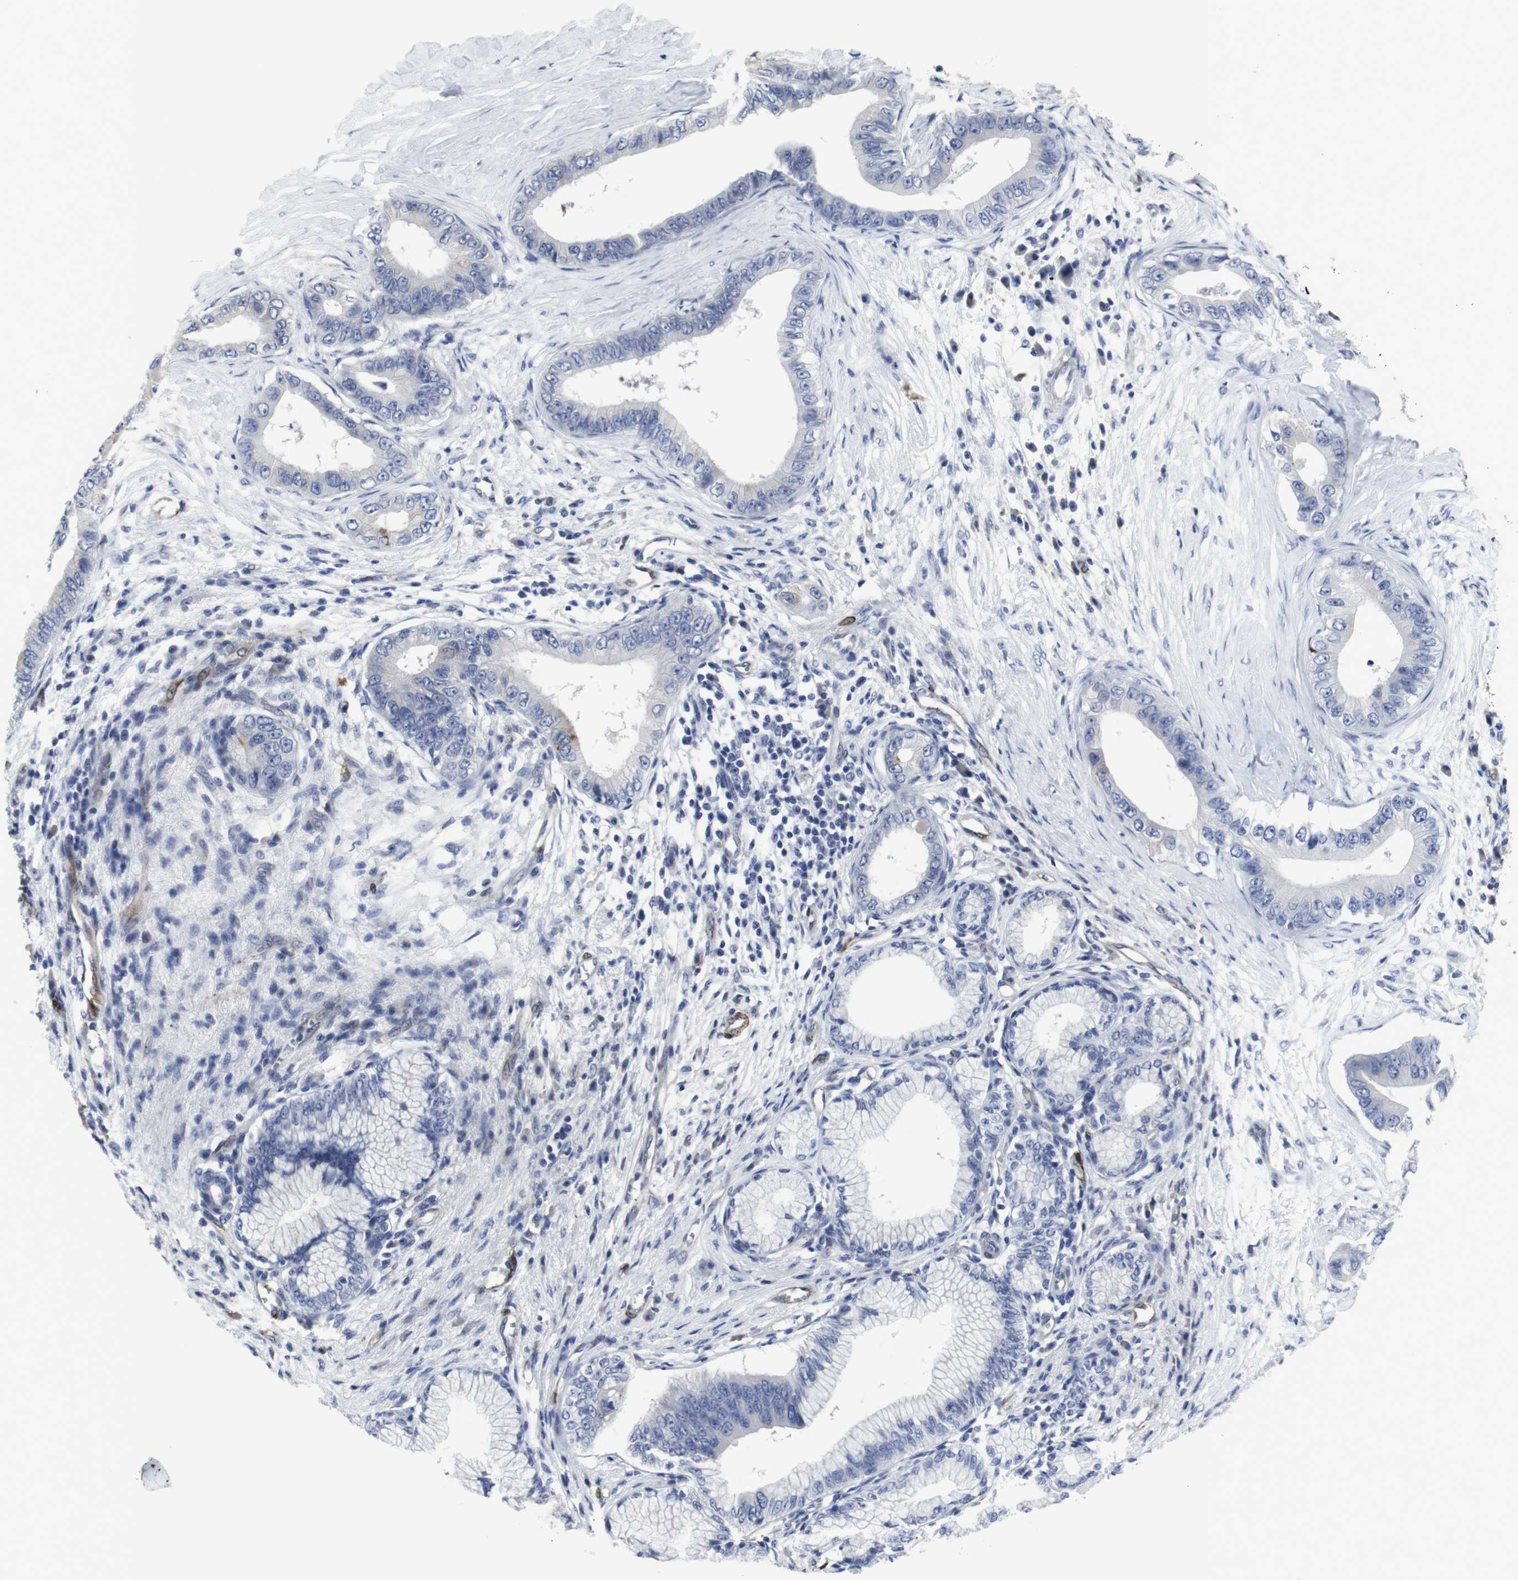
{"staining": {"intensity": "negative", "quantity": "none", "location": "none"}, "tissue": "pancreatic cancer", "cell_type": "Tumor cells", "image_type": "cancer", "snomed": [{"axis": "morphology", "description": "Adenocarcinoma, NOS"}, {"axis": "topography", "description": "Pancreas"}], "caption": "Protein analysis of pancreatic adenocarcinoma demonstrates no significant expression in tumor cells.", "gene": "SNCG", "patient": {"sex": "male", "age": 77}}